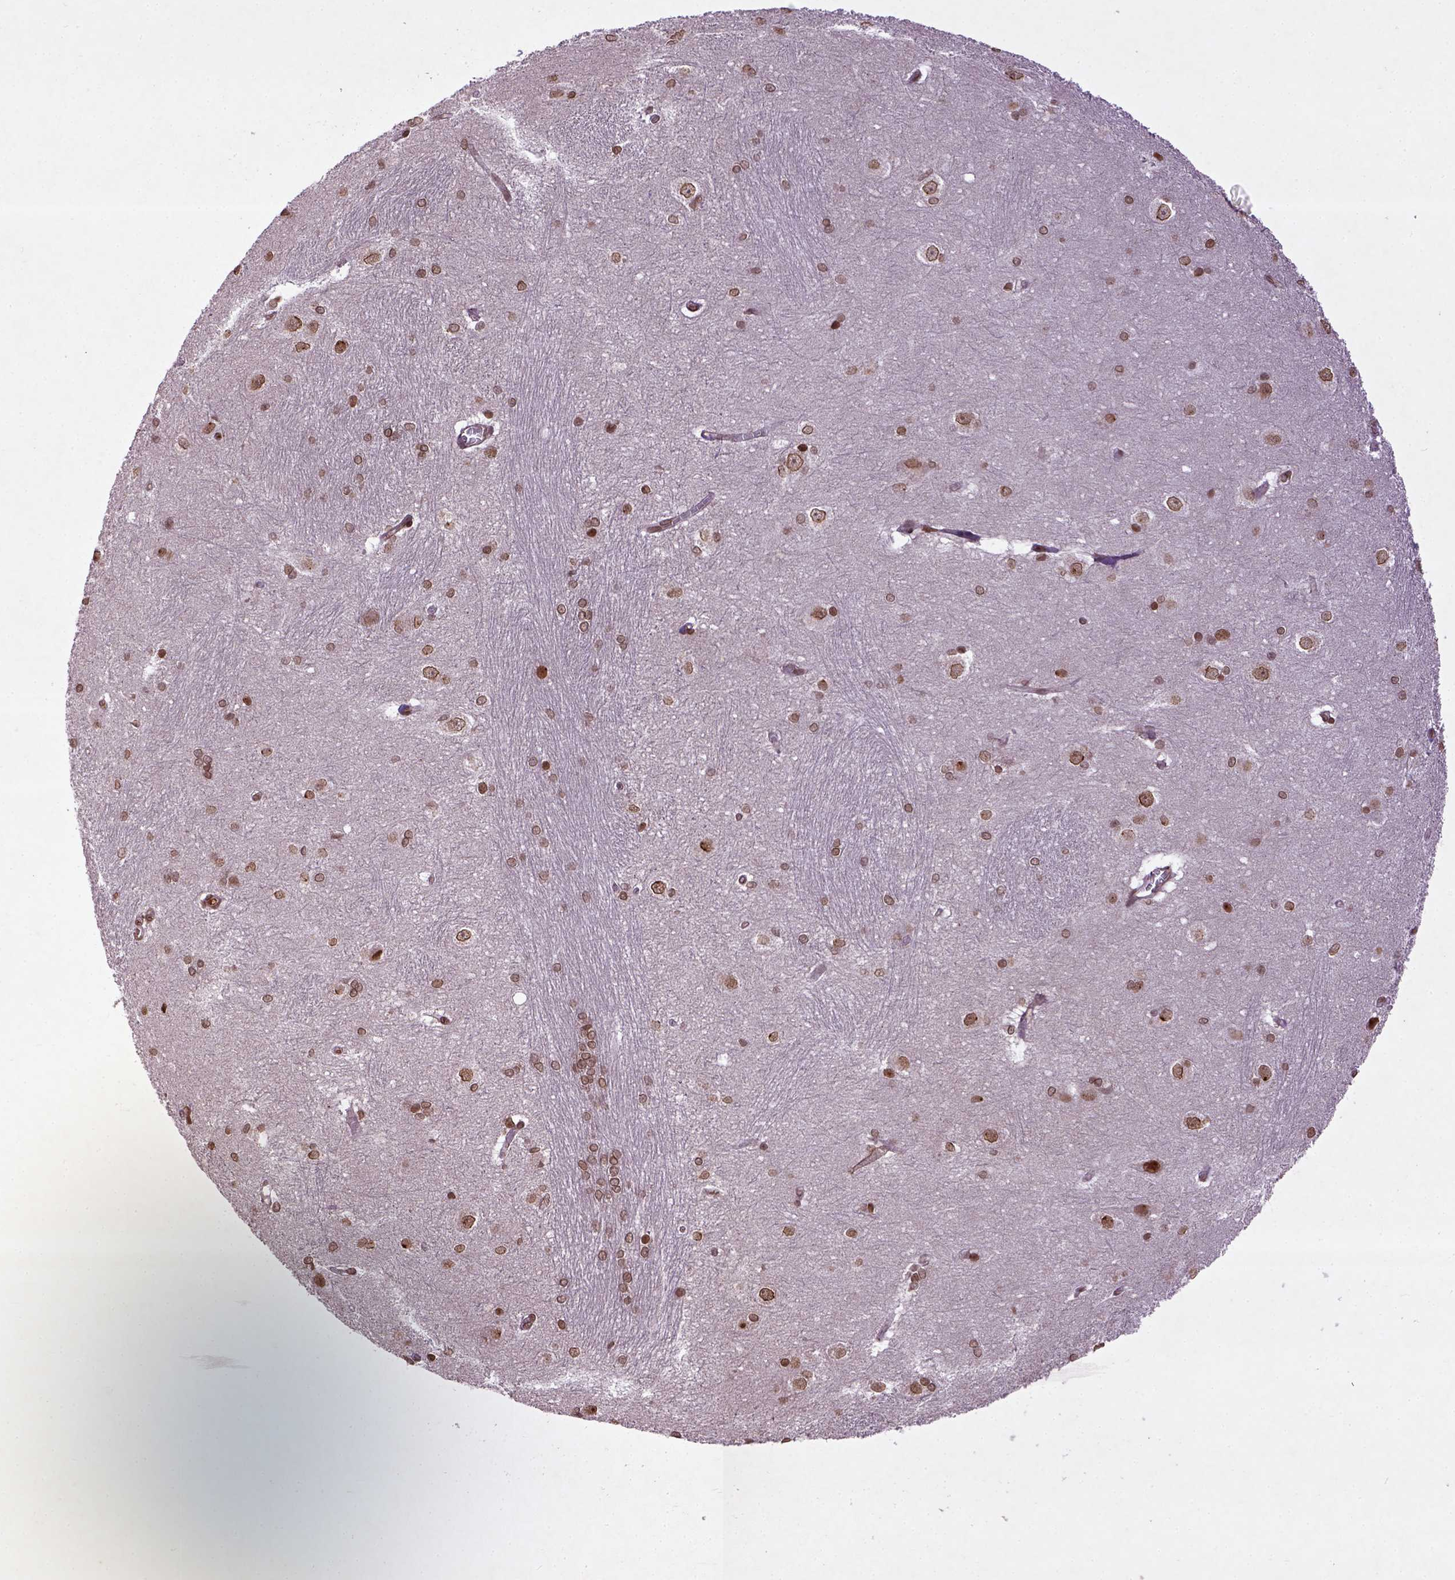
{"staining": {"intensity": "moderate", "quantity": ">75%", "location": "nuclear"}, "tissue": "hippocampus", "cell_type": "Glial cells", "image_type": "normal", "snomed": [{"axis": "morphology", "description": "Normal tissue, NOS"}, {"axis": "topography", "description": "Cerebral cortex"}, {"axis": "topography", "description": "Hippocampus"}], "caption": "Immunohistochemical staining of normal human hippocampus shows medium levels of moderate nuclear staining in about >75% of glial cells. The staining is performed using DAB brown chromogen to label protein expression. The nuclei are counter-stained blue using hematoxylin.", "gene": "BANF1", "patient": {"sex": "female", "age": 19}}